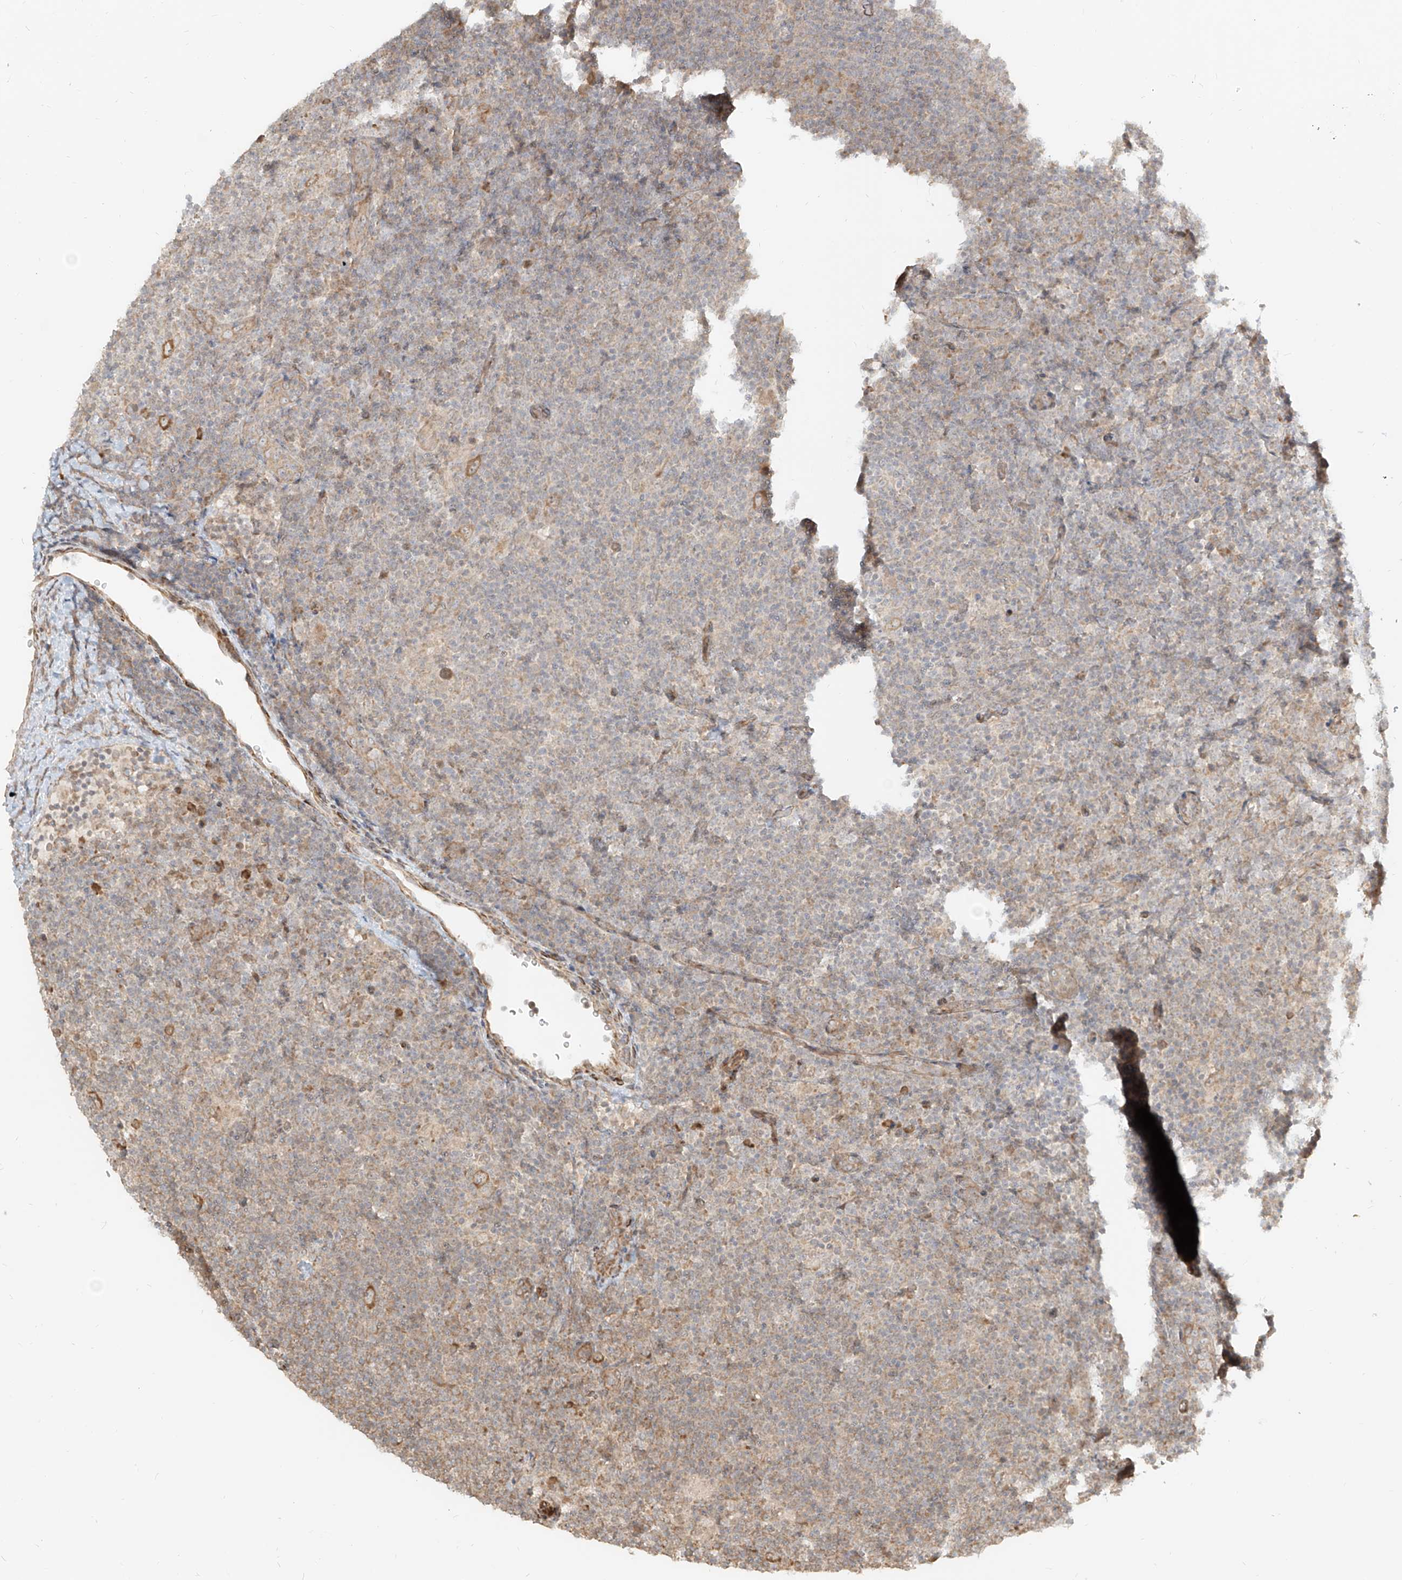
{"staining": {"intensity": "moderate", "quantity": ">75%", "location": "cytoplasmic/membranous"}, "tissue": "lymphoma", "cell_type": "Tumor cells", "image_type": "cancer", "snomed": [{"axis": "morphology", "description": "Hodgkin's disease, NOS"}, {"axis": "topography", "description": "Lymph node"}], "caption": "Hodgkin's disease stained with a protein marker exhibits moderate staining in tumor cells.", "gene": "UBE2K", "patient": {"sex": "female", "age": 57}}